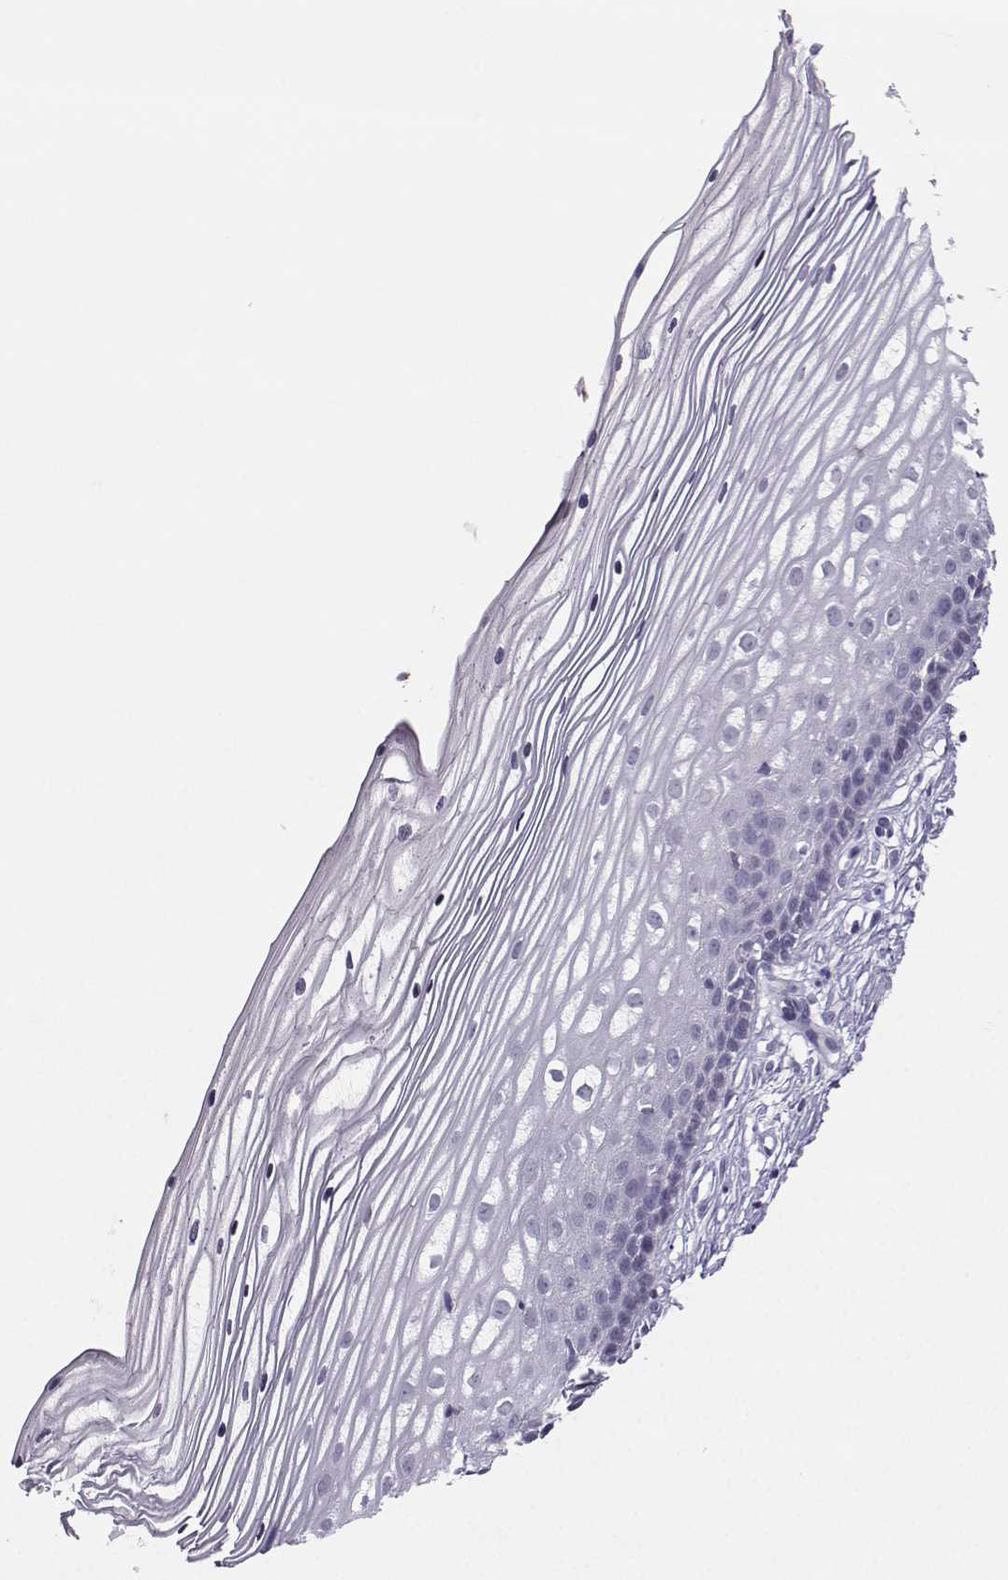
{"staining": {"intensity": "negative", "quantity": "none", "location": "none"}, "tissue": "cervix", "cell_type": "Glandular cells", "image_type": "normal", "snomed": [{"axis": "morphology", "description": "Normal tissue, NOS"}, {"axis": "topography", "description": "Cervix"}], "caption": "DAB immunohistochemical staining of normal cervix demonstrates no significant positivity in glandular cells.", "gene": "LHX1", "patient": {"sex": "female", "age": 40}}